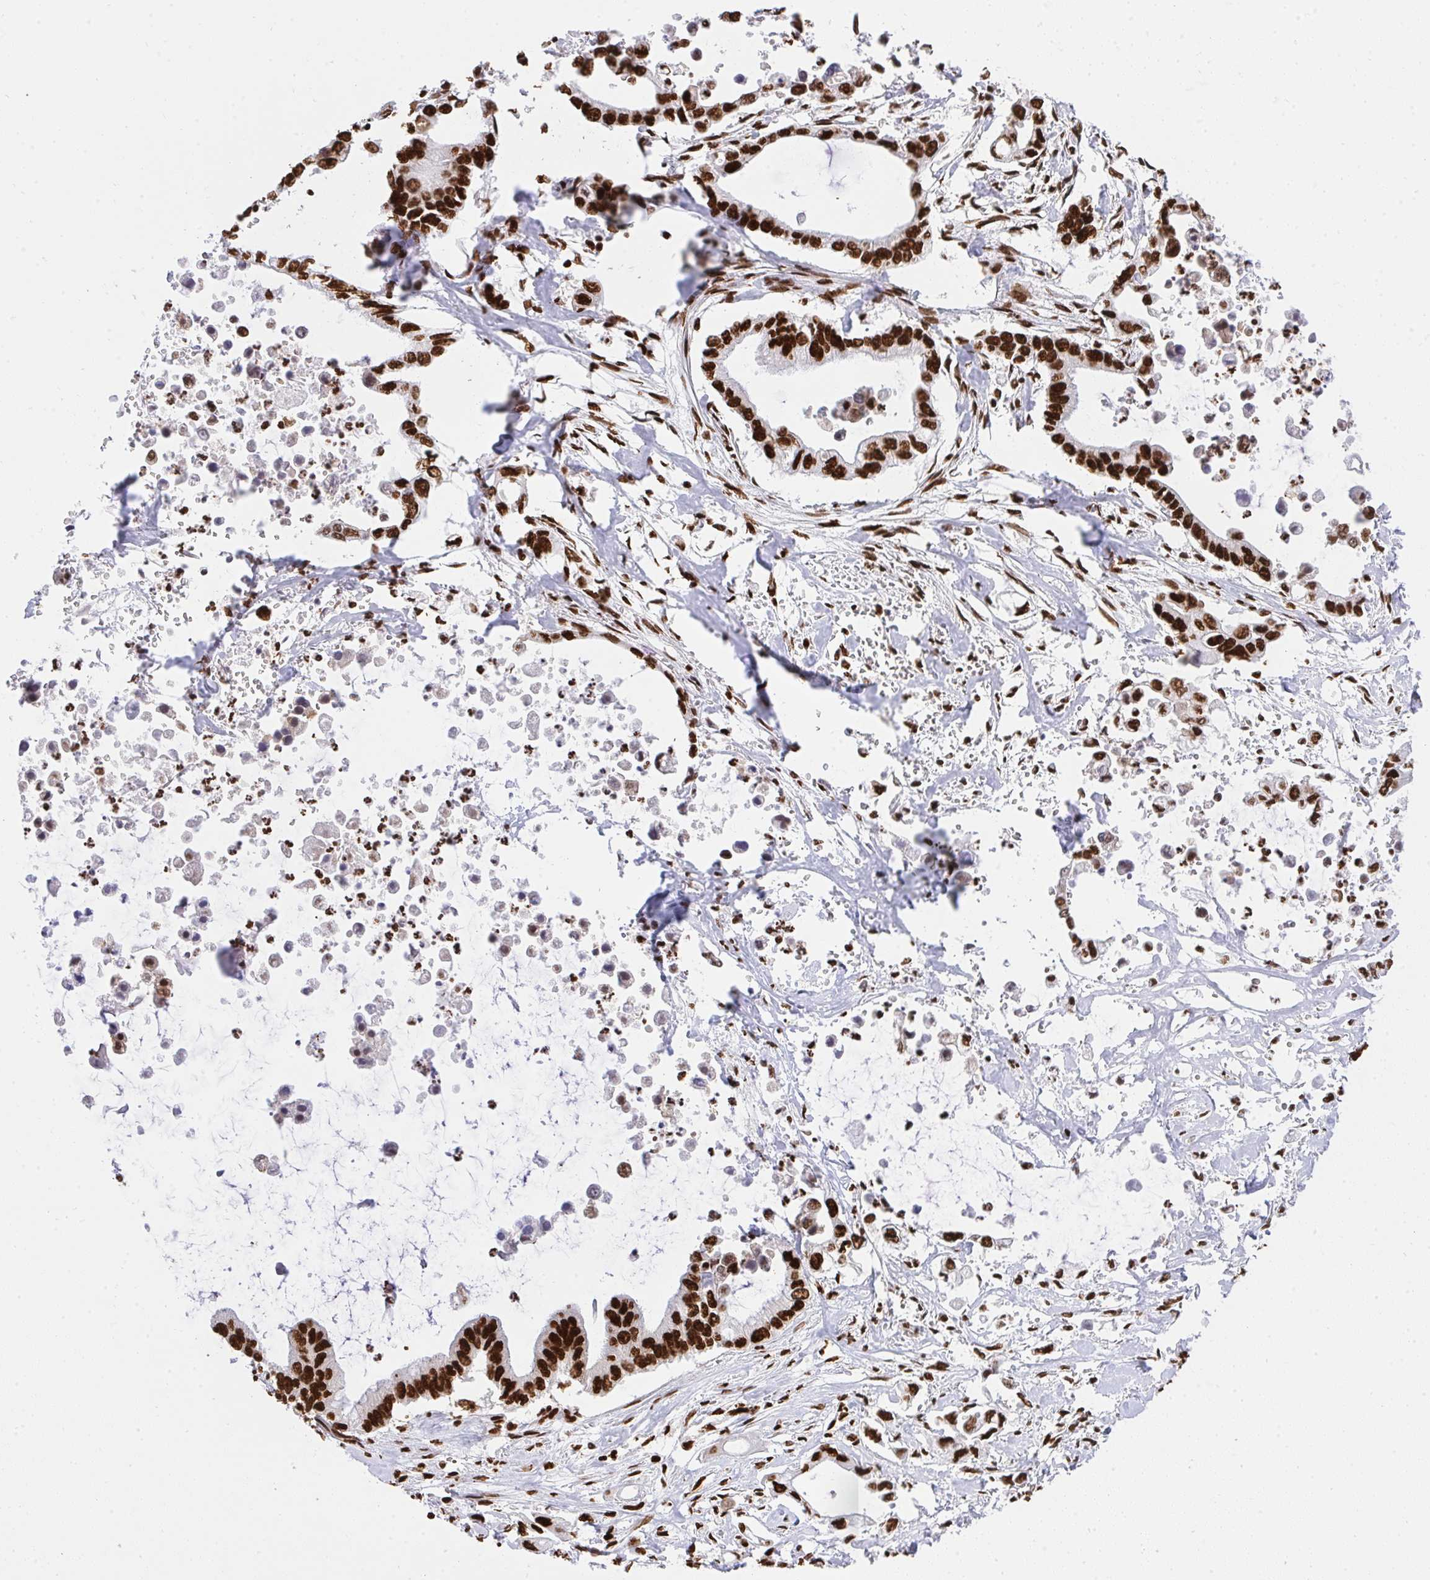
{"staining": {"intensity": "strong", "quantity": ">75%", "location": "nuclear"}, "tissue": "pancreatic cancer", "cell_type": "Tumor cells", "image_type": "cancer", "snomed": [{"axis": "morphology", "description": "Adenocarcinoma, NOS"}, {"axis": "topography", "description": "Pancreas"}], "caption": "The image shows staining of pancreatic cancer (adenocarcinoma), revealing strong nuclear protein positivity (brown color) within tumor cells.", "gene": "HNRNPL", "patient": {"sex": "male", "age": 61}}